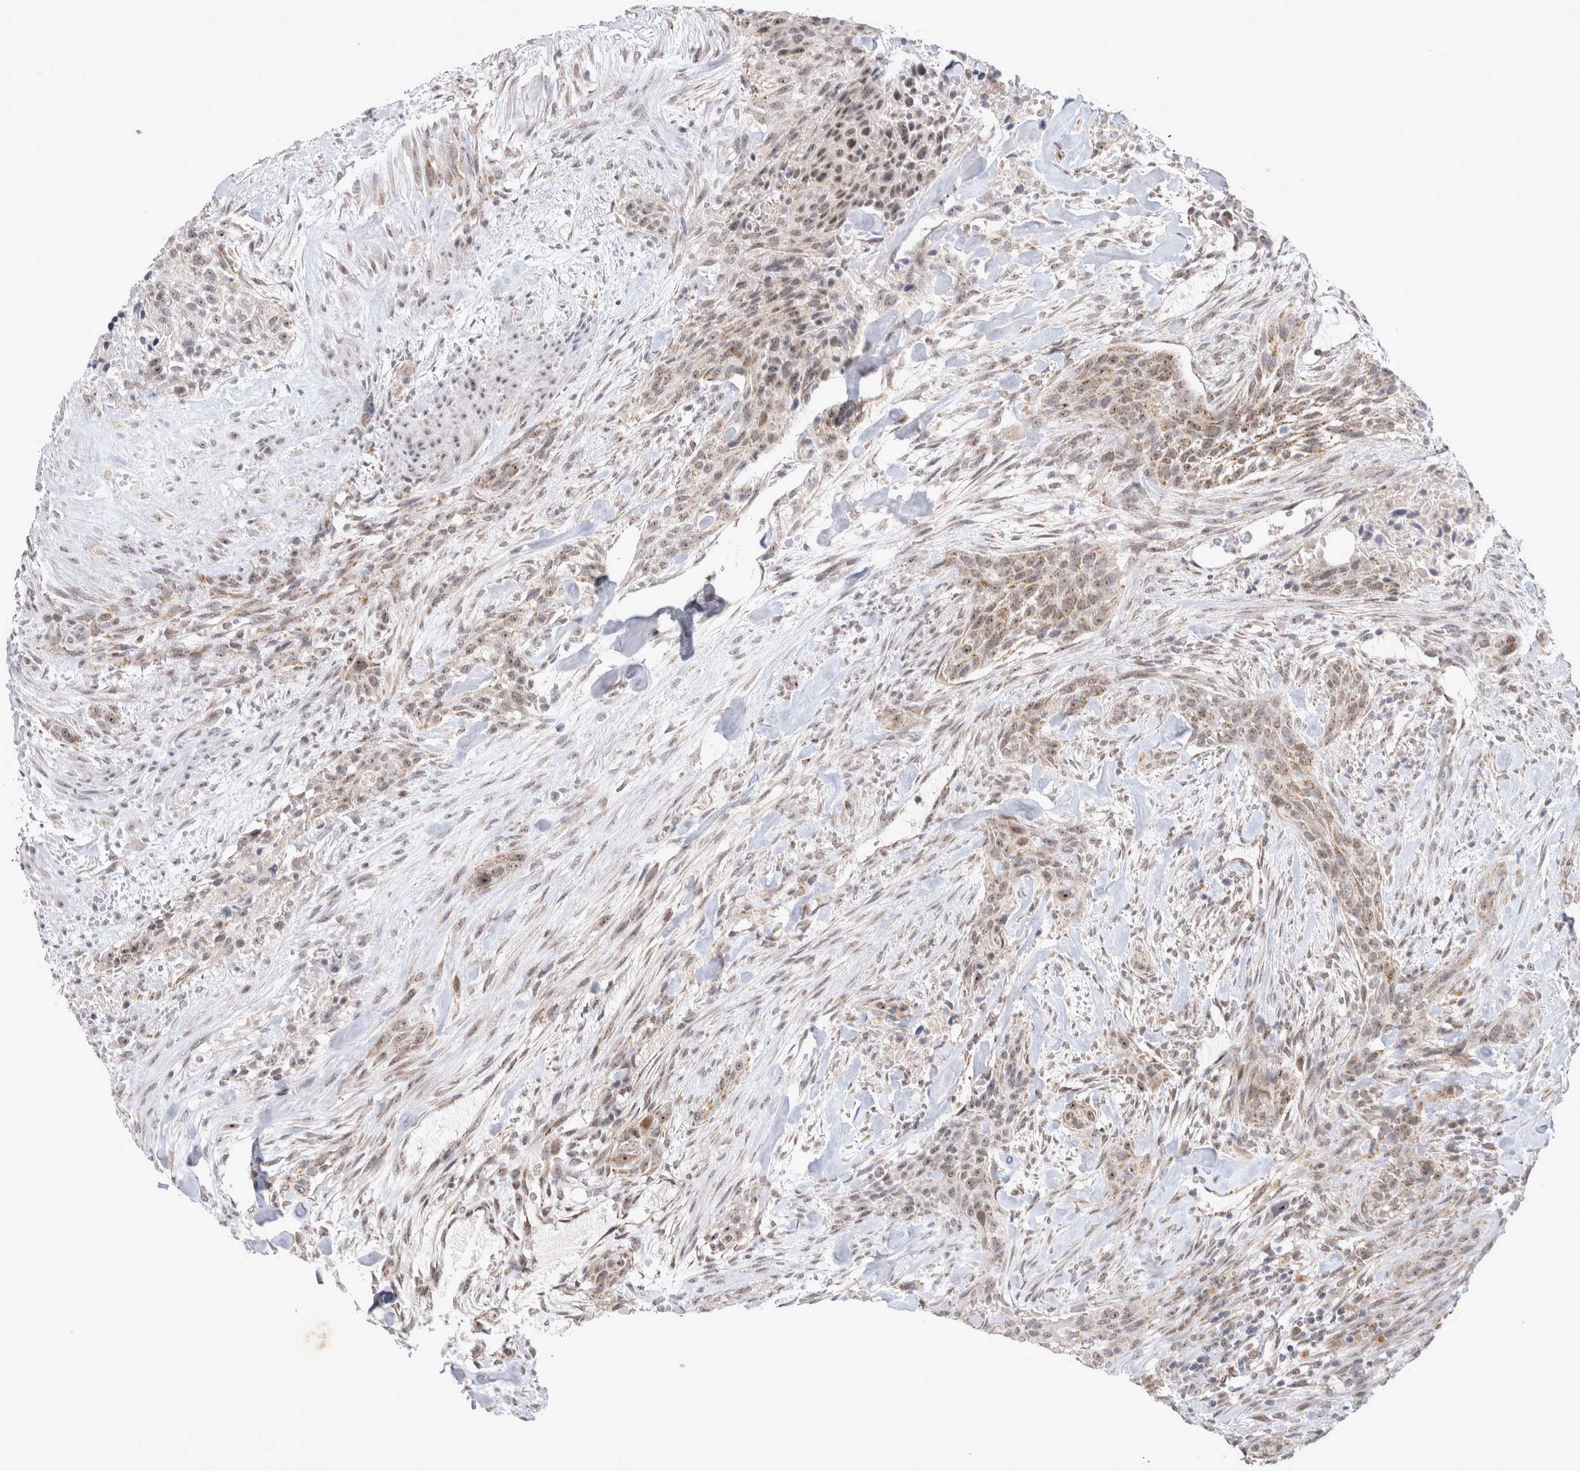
{"staining": {"intensity": "weak", "quantity": ">75%", "location": "cytoplasmic/membranous,nuclear"}, "tissue": "urothelial cancer", "cell_type": "Tumor cells", "image_type": "cancer", "snomed": [{"axis": "morphology", "description": "Urothelial carcinoma, High grade"}, {"axis": "topography", "description": "Urinary bladder"}], "caption": "Weak cytoplasmic/membranous and nuclear staining for a protein is appreciated in about >75% of tumor cells of high-grade urothelial carcinoma using immunohistochemistry (IHC).", "gene": "MRPL37", "patient": {"sex": "male", "age": 35}}